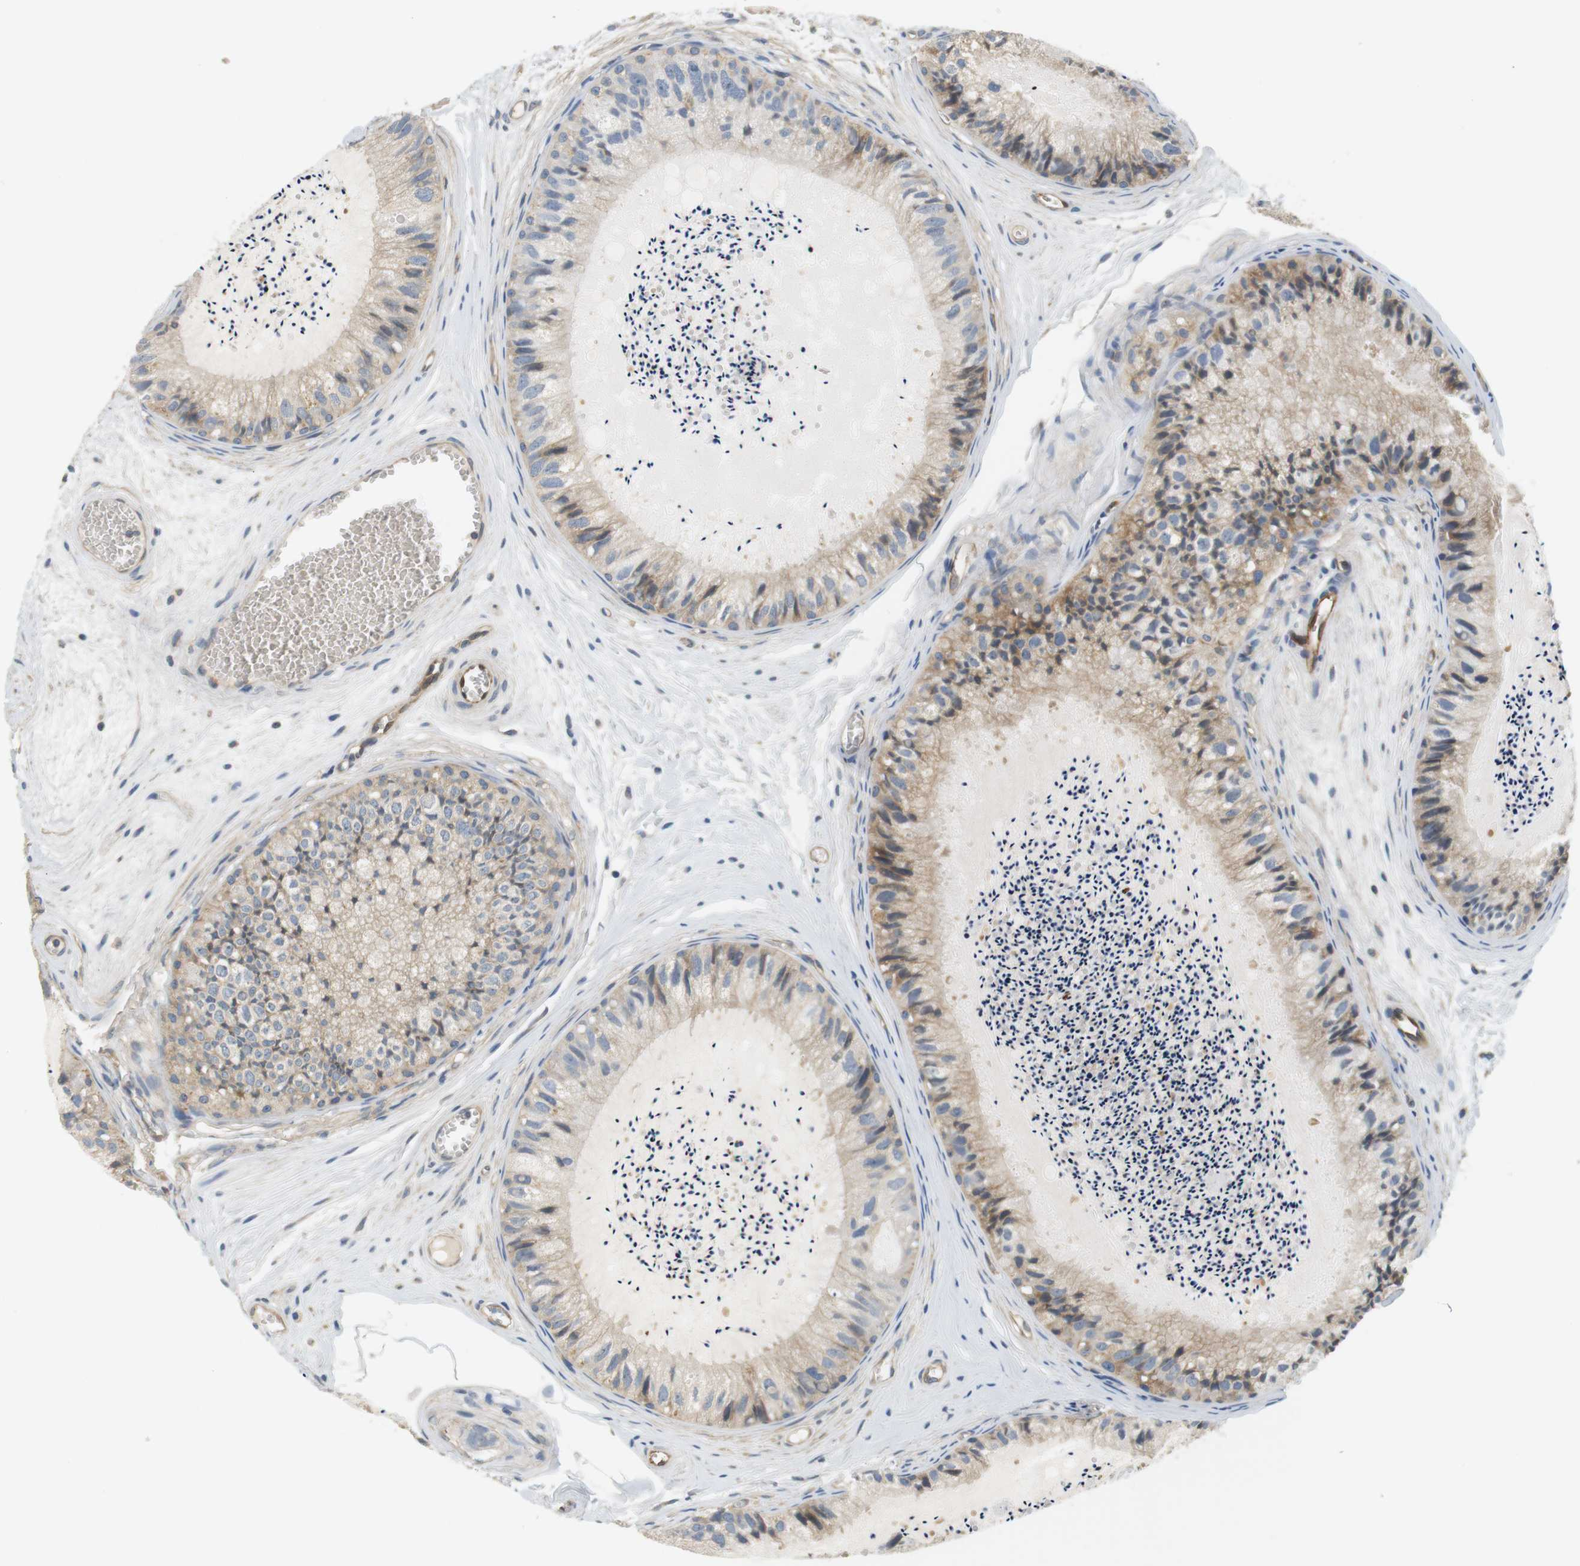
{"staining": {"intensity": "moderate", "quantity": ">75%", "location": "cytoplasmic/membranous"}, "tissue": "epididymis", "cell_type": "Glandular cells", "image_type": "normal", "snomed": [{"axis": "morphology", "description": "Normal tissue, NOS"}, {"axis": "topography", "description": "Epididymis"}], "caption": "Immunohistochemical staining of normal human epididymis exhibits medium levels of moderate cytoplasmic/membranous staining in approximately >75% of glandular cells. (DAB IHC, brown staining for protein, blue staining for nuclei).", "gene": "SH3GLB1", "patient": {"sex": "male", "age": 31}}